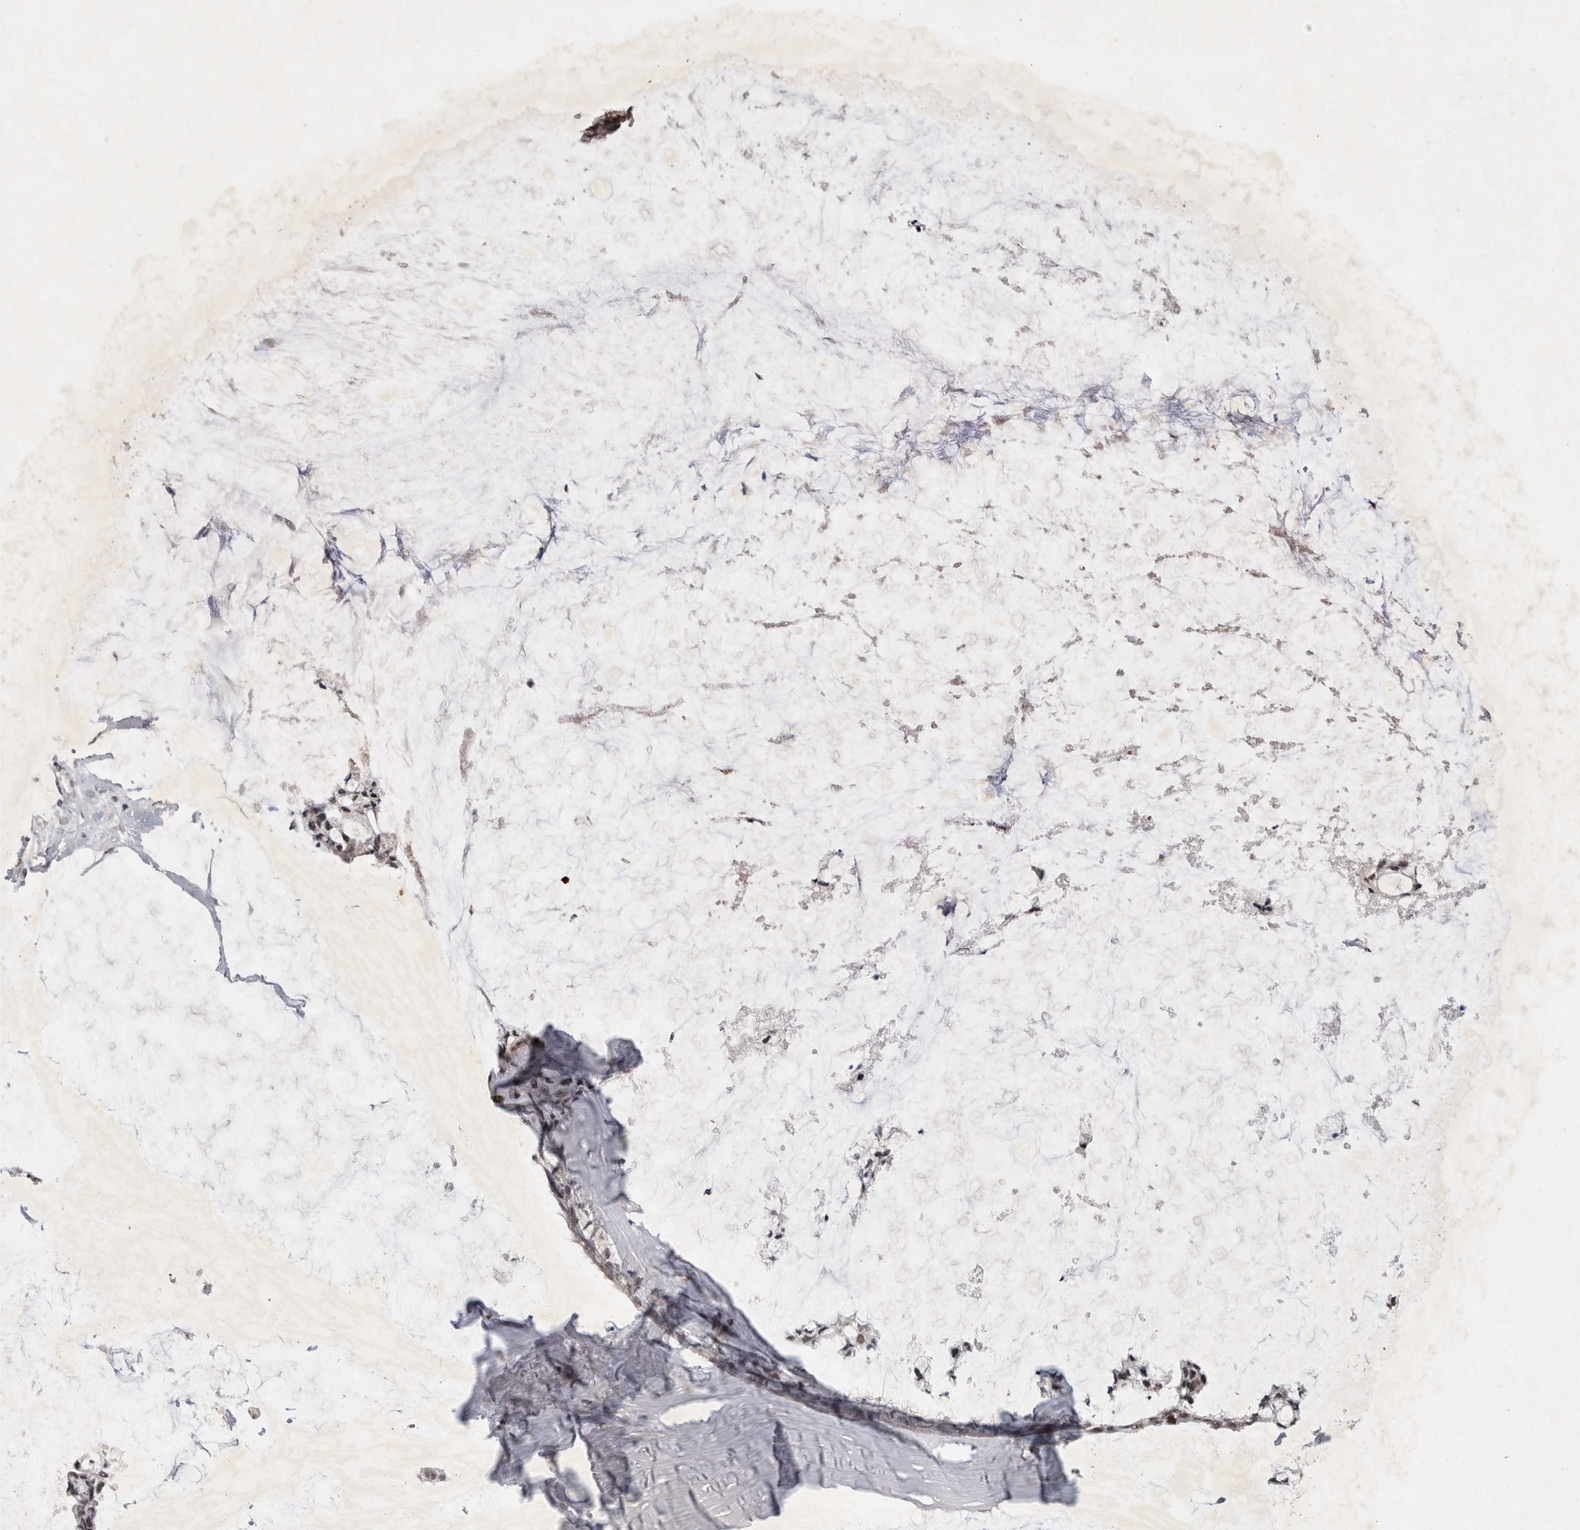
{"staining": {"intensity": "moderate", "quantity": ">75%", "location": "nuclear"}, "tissue": "ovarian cancer", "cell_type": "Tumor cells", "image_type": "cancer", "snomed": [{"axis": "morphology", "description": "Cystadenocarcinoma, mucinous, NOS"}, {"axis": "topography", "description": "Ovary"}], "caption": "Tumor cells reveal medium levels of moderate nuclear expression in approximately >75% of cells in human mucinous cystadenocarcinoma (ovarian).", "gene": "XRCC5", "patient": {"sex": "female", "age": 39}}